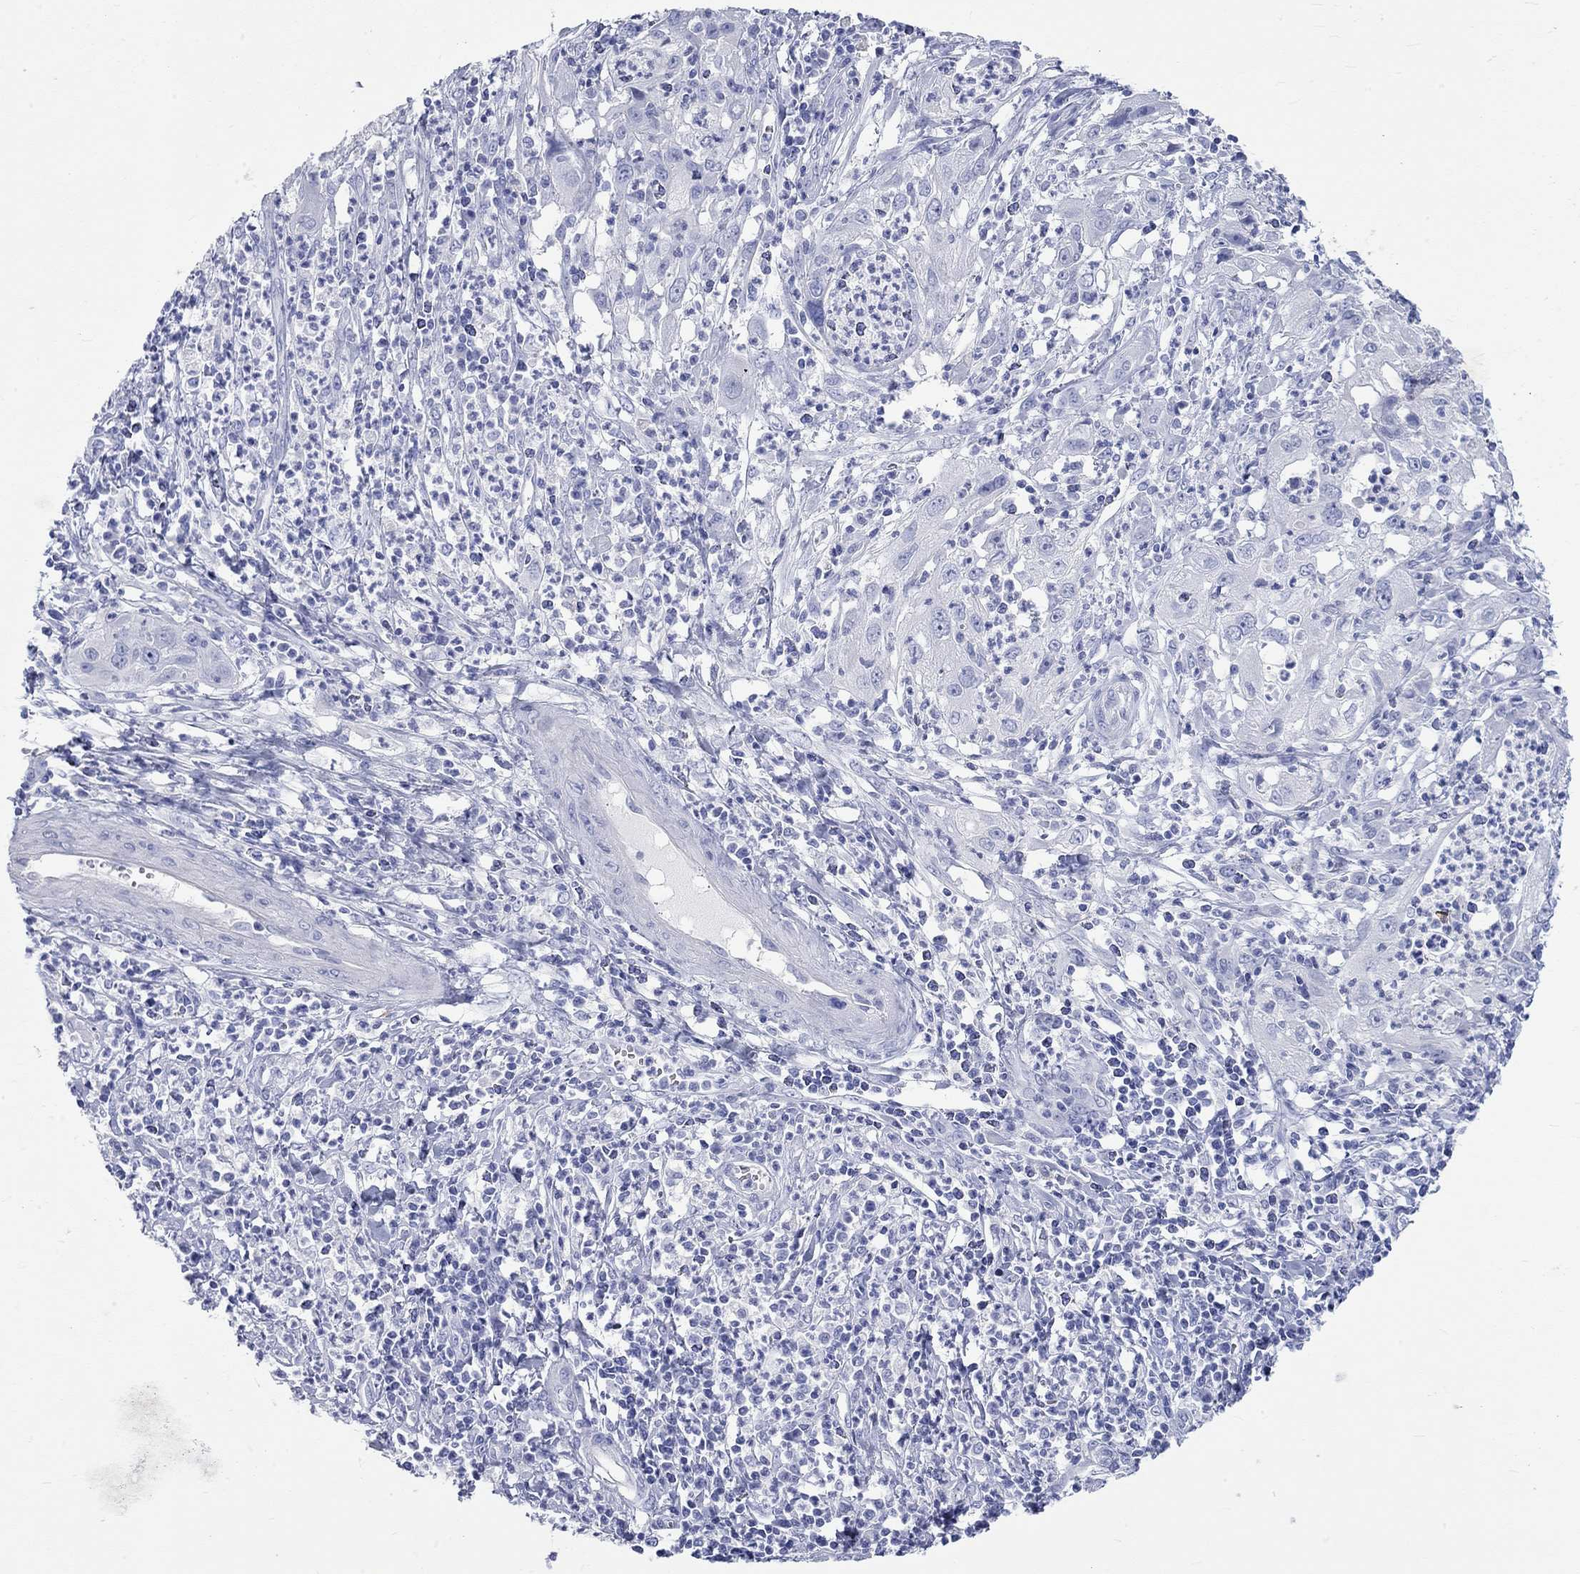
{"staining": {"intensity": "negative", "quantity": "none", "location": "none"}, "tissue": "cervical cancer", "cell_type": "Tumor cells", "image_type": "cancer", "snomed": [{"axis": "morphology", "description": "Squamous cell carcinoma, NOS"}, {"axis": "topography", "description": "Cervix"}], "caption": "High power microscopy photomicrograph of an immunohistochemistry micrograph of cervical cancer (squamous cell carcinoma), revealing no significant positivity in tumor cells.", "gene": "SPATA9", "patient": {"sex": "female", "age": 32}}